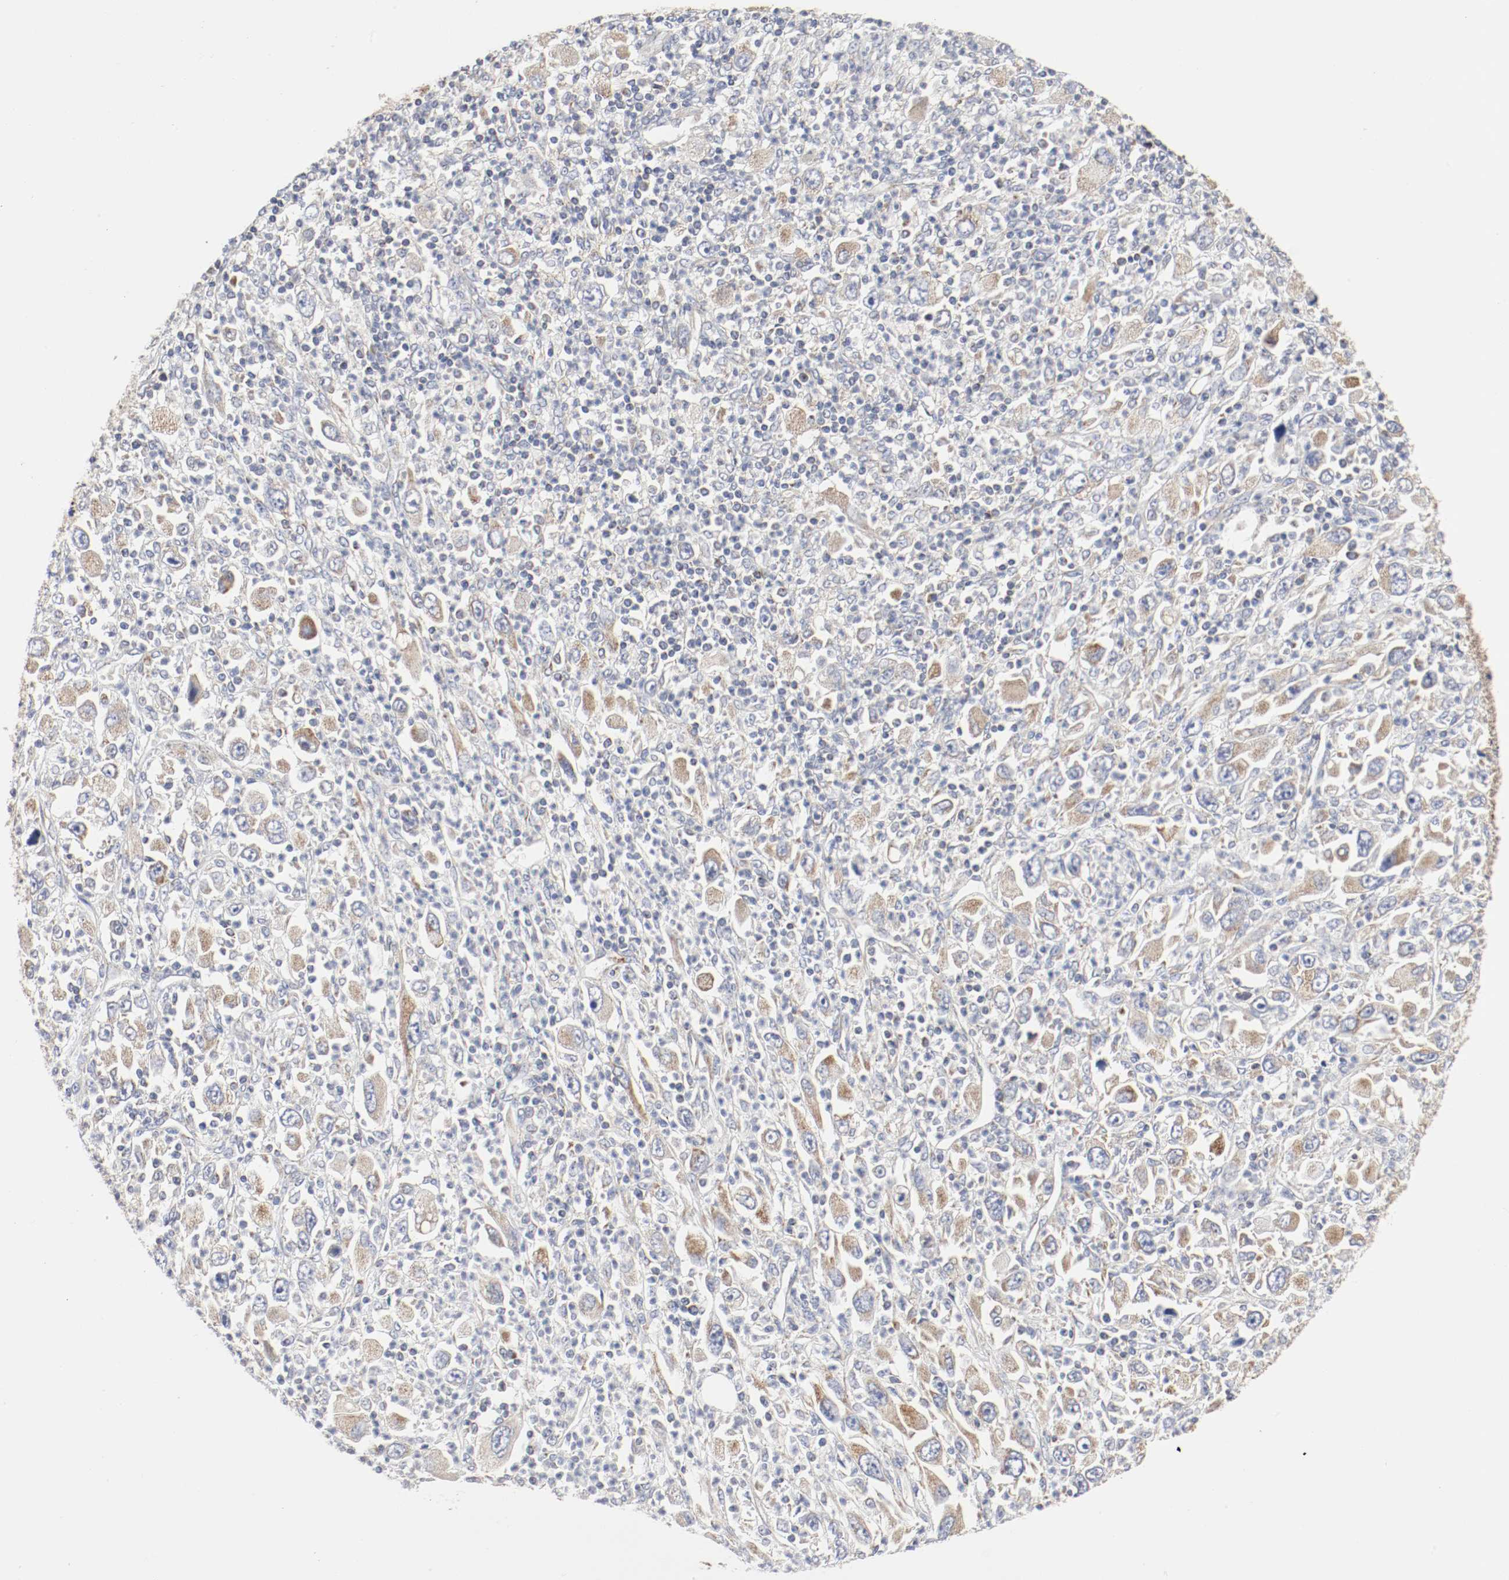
{"staining": {"intensity": "moderate", "quantity": ">75%", "location": "cytoplasmic/membranous"}, "tissue": "melanoma", "cell_type": "Tumor cells", "image_type": "cancer", "snomed": [{"axis": "morphology", "description": "Malignant melanoma, Metastatic site"}, {"axis": "topography", "description": "Skin"}], "caption": "A high-resolution image shows immunohistochemistry staining of malignant melanoma (metastatic site), which exhibits moderate cytoplasmic/membranous expression in approximately >75% of tumor cells. (Stains: DAB (3,3'-diaminobenzidine) in brown, nuclei in blue, Microscopy: brightfield microscopy at high magnification).", "gene": "AFG3L2", "patient": {"sex": "female", "age": 56}}